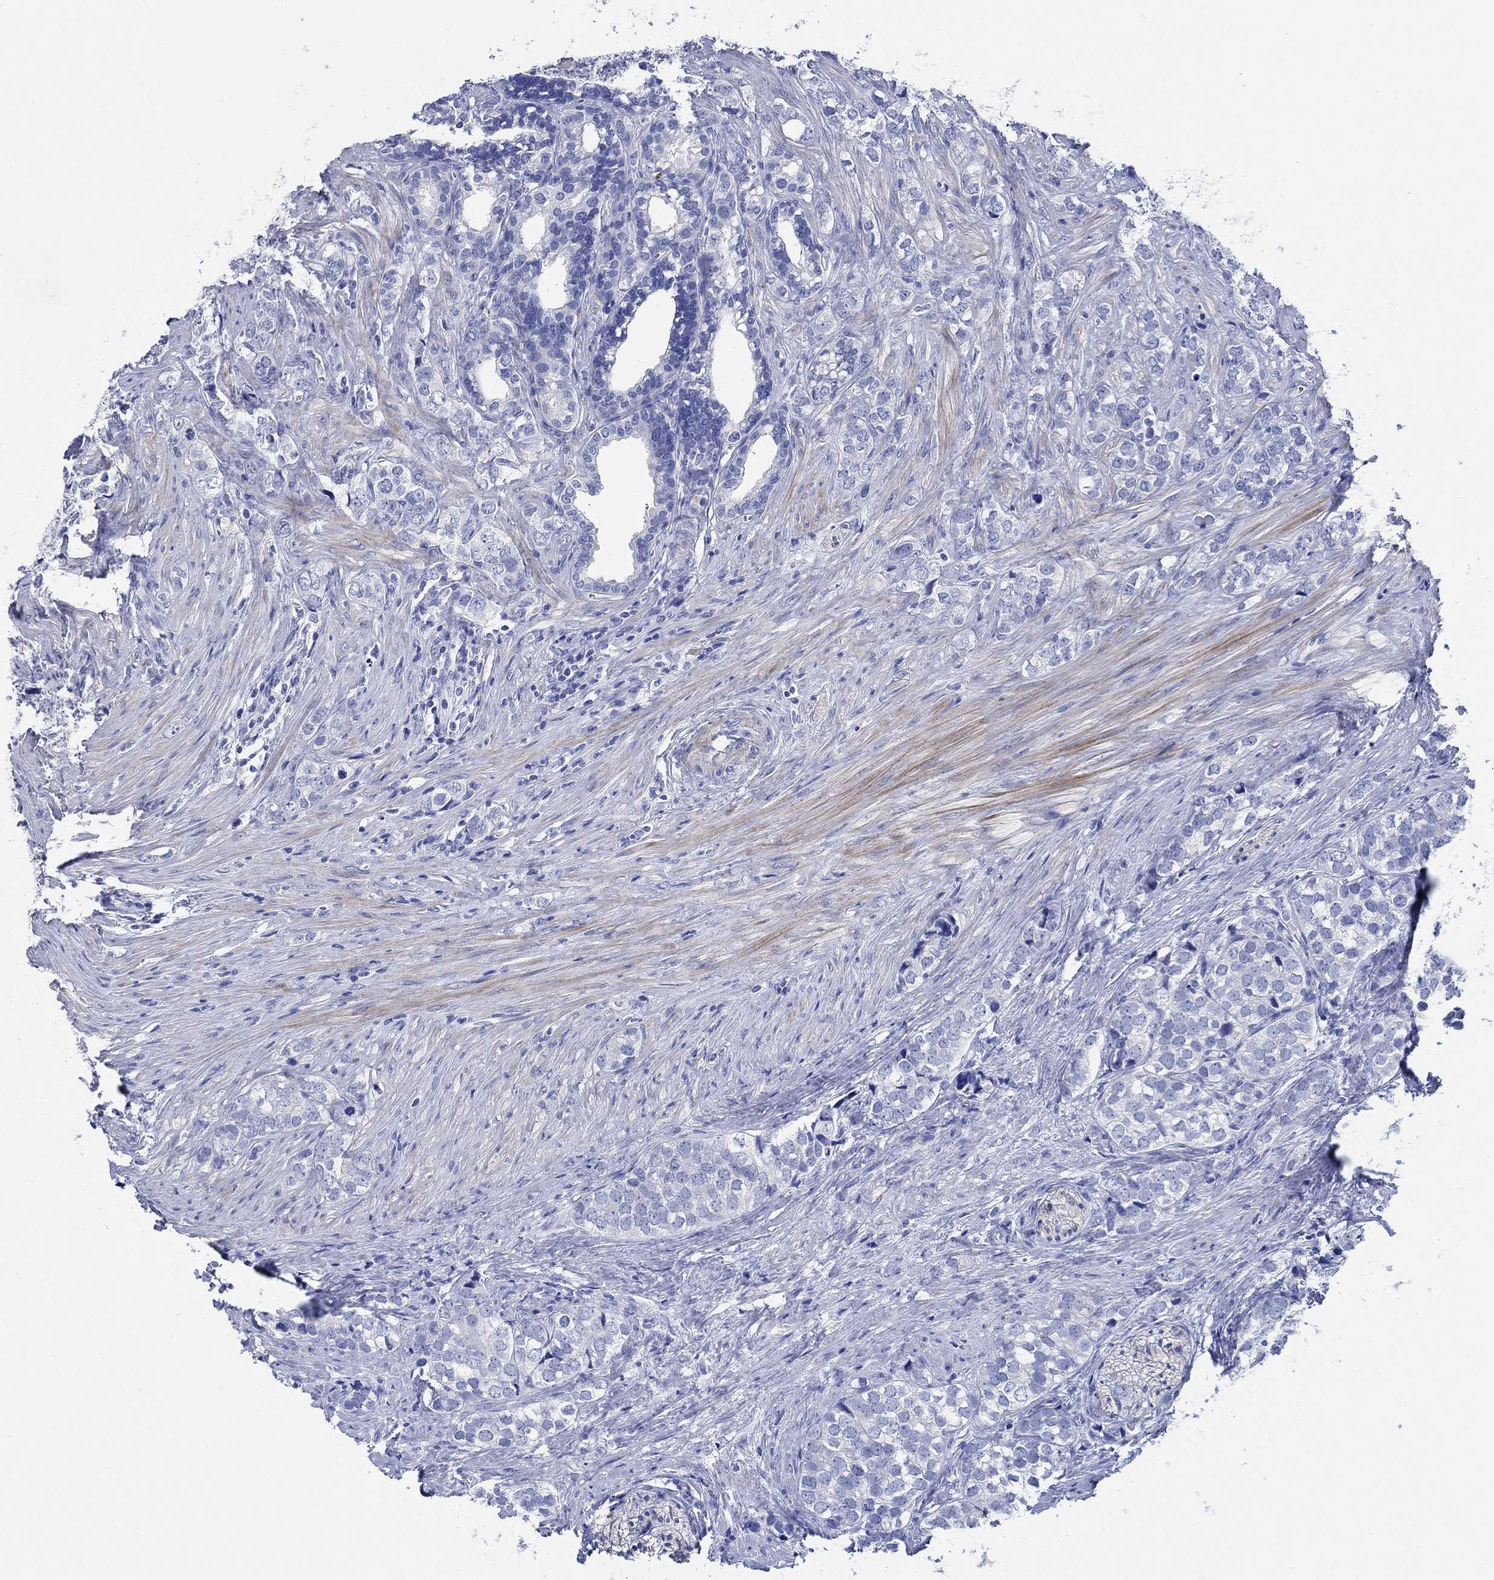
{"staining": {"intensity": "negative", "quantity": "none", "location": "none"}, "tissue": "prostate cancer", "cell_type": "Tumor cells", "image_type": "cancer", "snomed": [{"axis": "morphology", "description": "Adenocarcinoma, NOS"}, {"axis": "topography", "description": "Prostate and seminal vesicle, NOS"}], "caption": "Tumor cells are negative for brown protein staining in prostate cancer.", "gene": "SHISA4", "patient": {"sex": "male", "age": 63}}